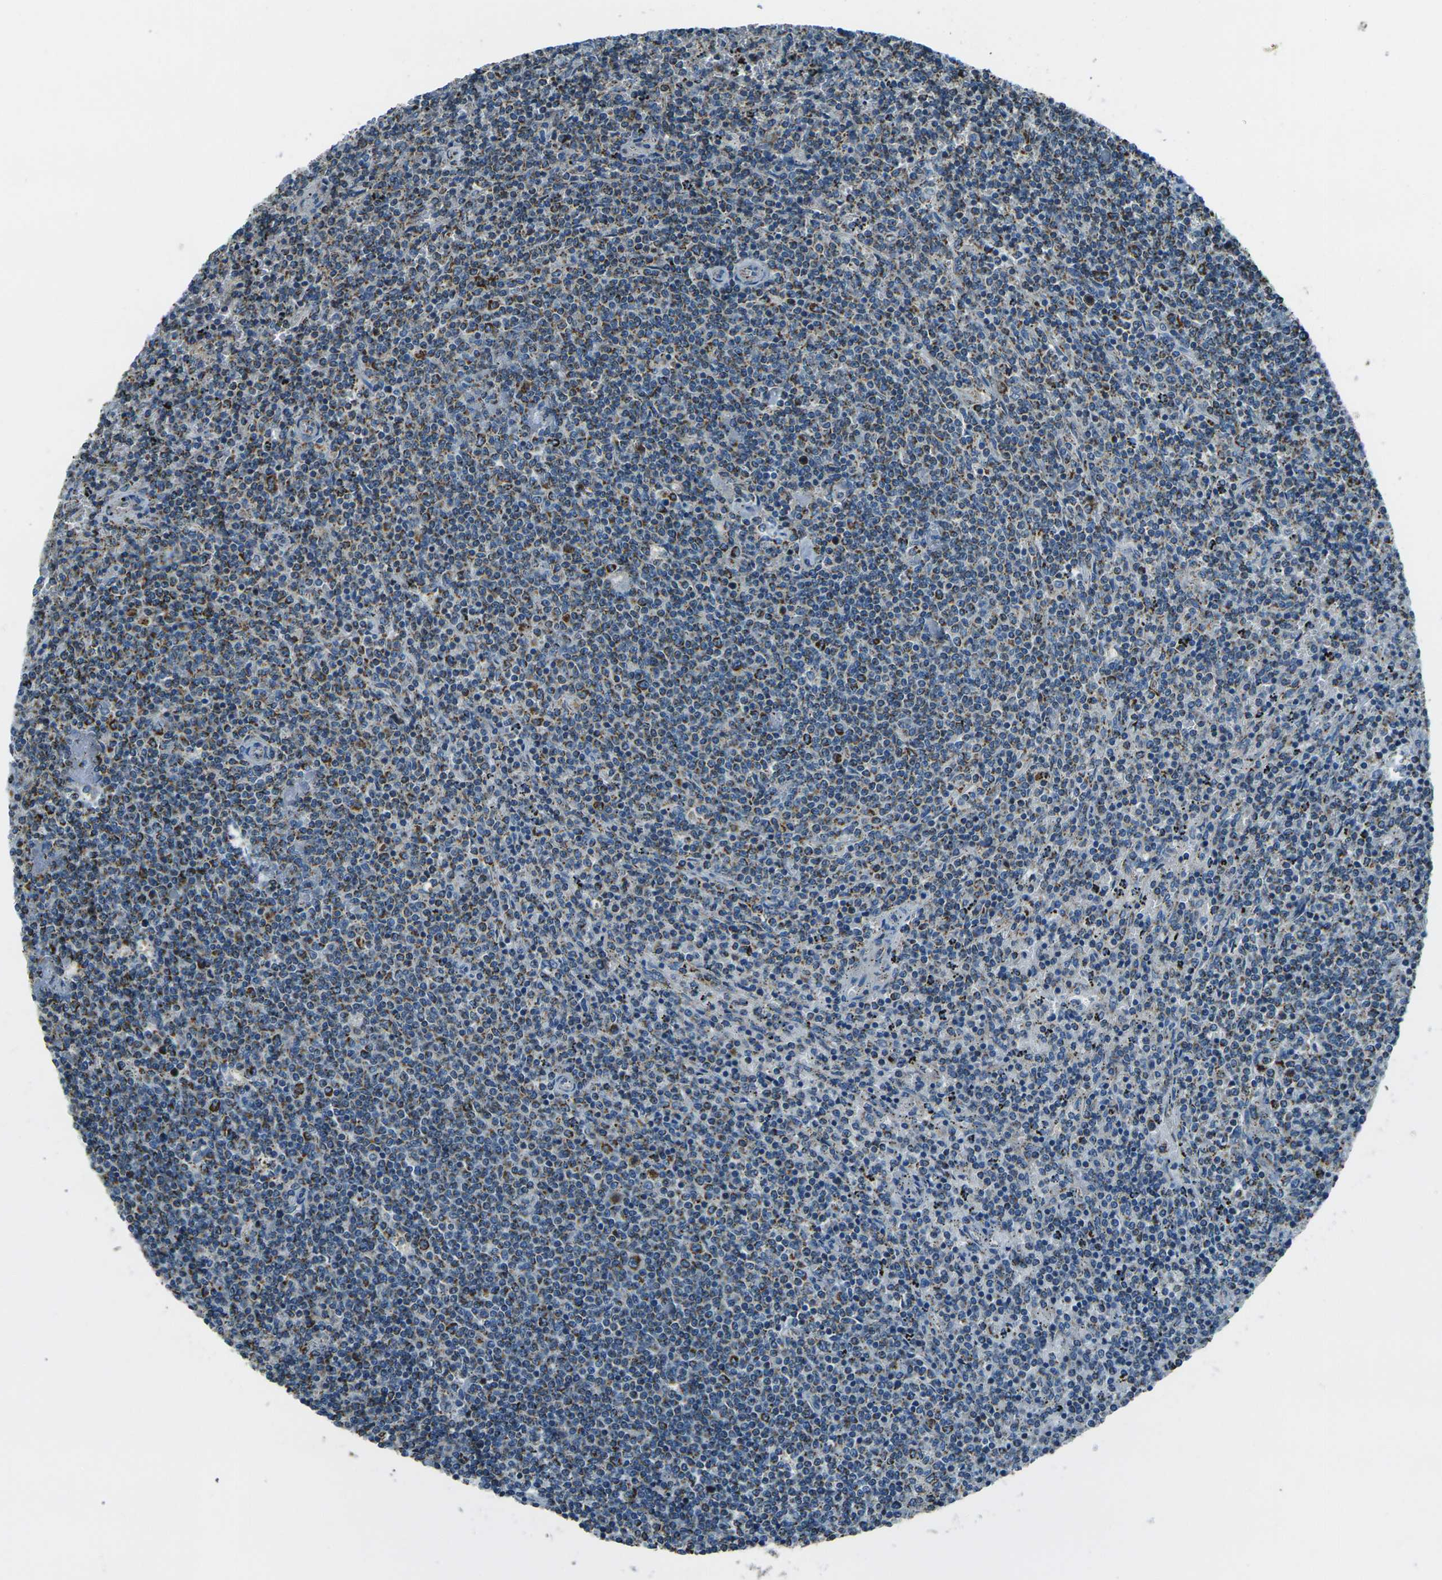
{"staining": {"intensity": "moderate", "quantity": ">75%", "location": "cytoplasmic/membranous"}, "tissue": "lymphoma", "cell_type": "Tumor cells", "image_type": "cancer", "snomed": [{"axis": "morphology", "description": "Malignant lymphoma, non-Hodgkin's type, Low grade"}, {"axis": "topography", "description": "Spleen"}], "caption": "Immunohistochemistry (IHC) histopathology image of neoplastic tissue: human lymphoma stained using immunohistochemistry (IHC) displays medium levels of moderate protein expression localized specifically in the cytoplasmic/membranous of tumor cells, appearing as a cytoplasmic/membranous brown color.", "gene": "IRF3", "patient": {"sex": "female", "age": 50}}